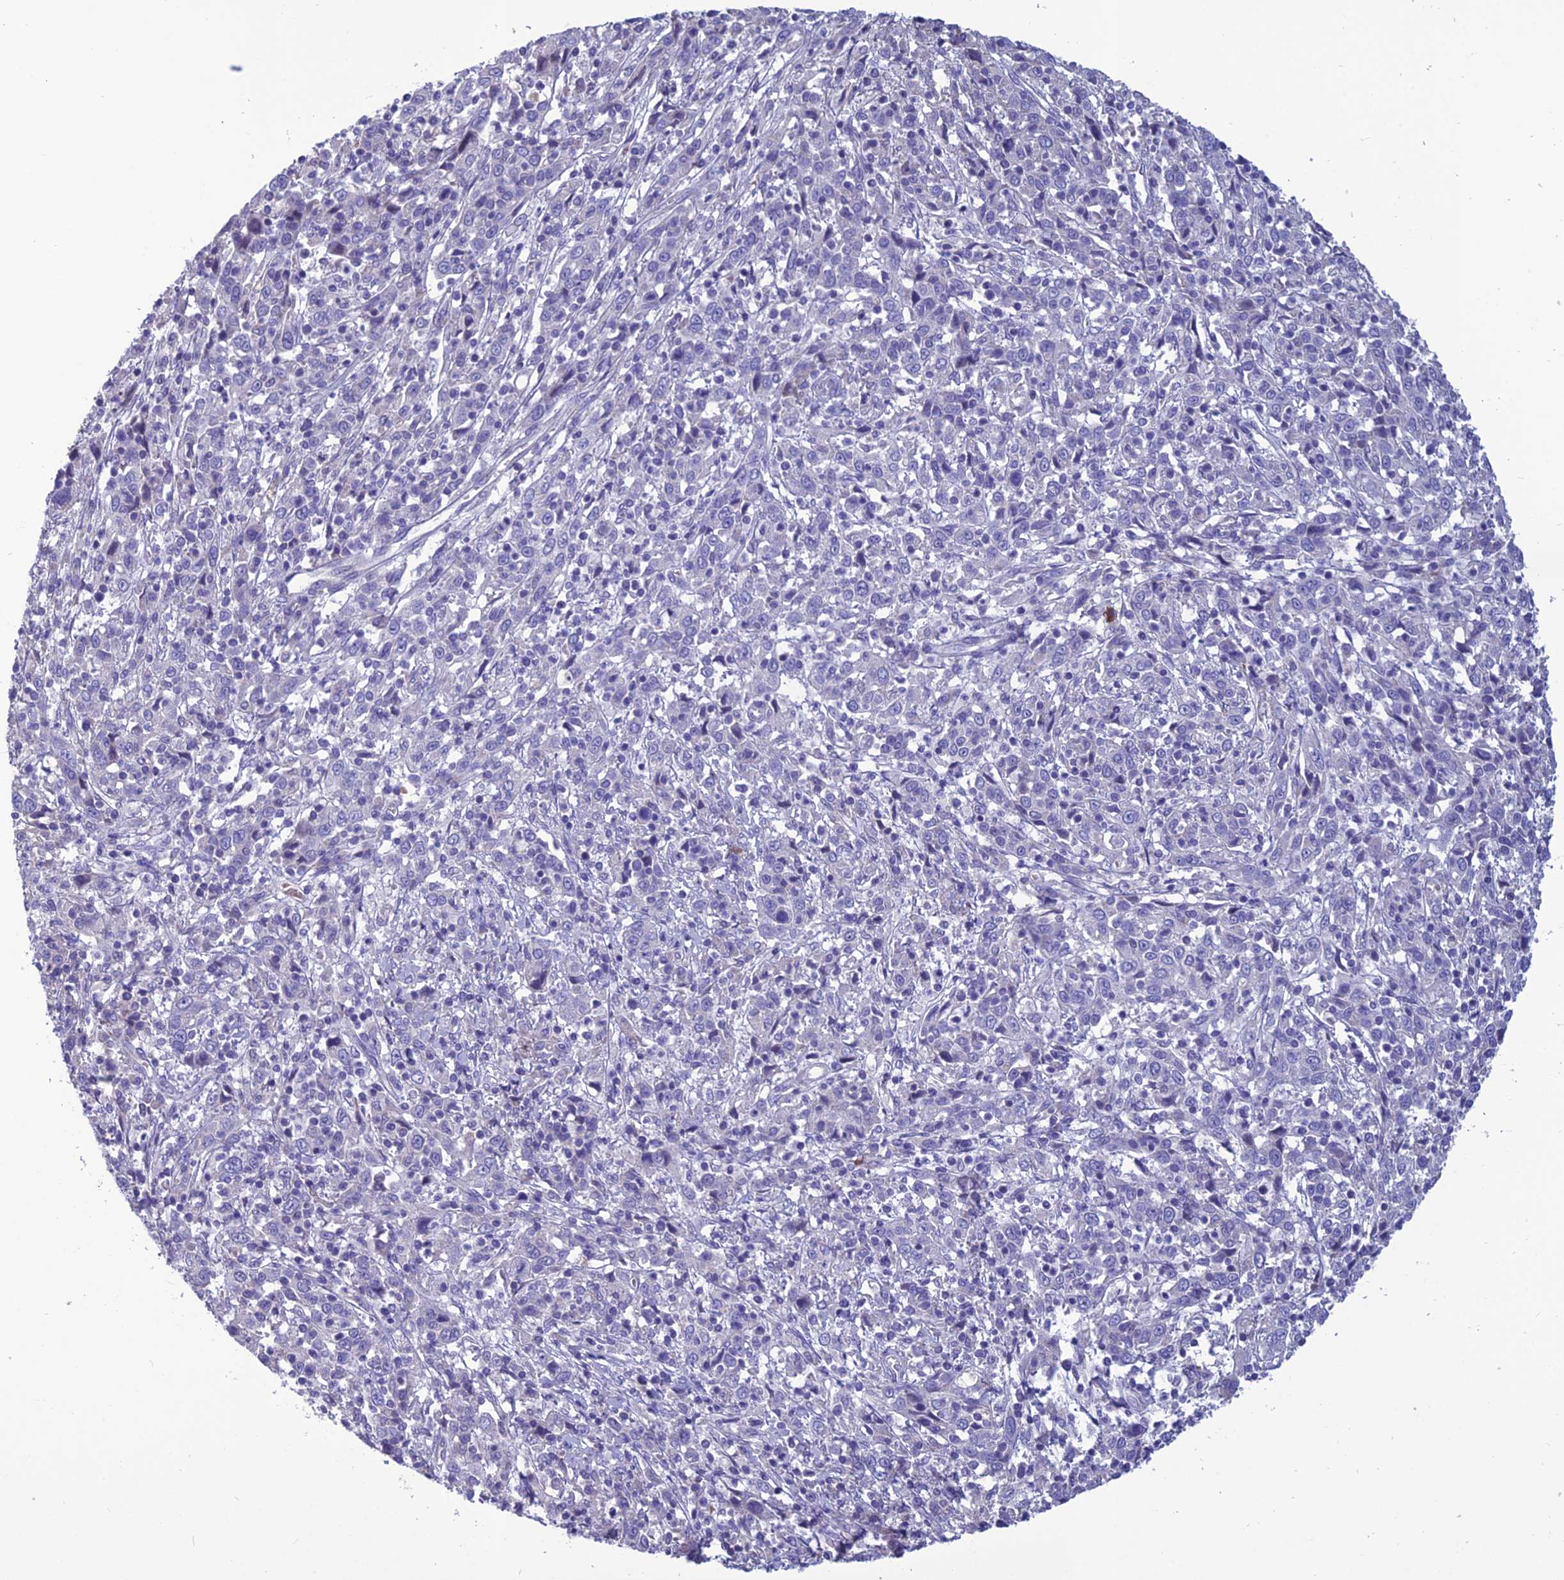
{"staining": {"intensity": "negative", "quantity": "none", "location": "none"}, "tissue": "cervical cancer", "cell_type": "Tumor cells", "image_type": "cancer", "snomed": [{"axis": "morphology", "description": "Squamous cell carcinoma, NOS"}, {"axis": "topography", "description": "Cervix"}], "caption": "DAB immunohistochemical staining of human squamous cell carcinoma (cervical) shows no significant expression in tumor cells.", "gene": "BHMT2", "patient": {"sex": "female", "age": 46}}